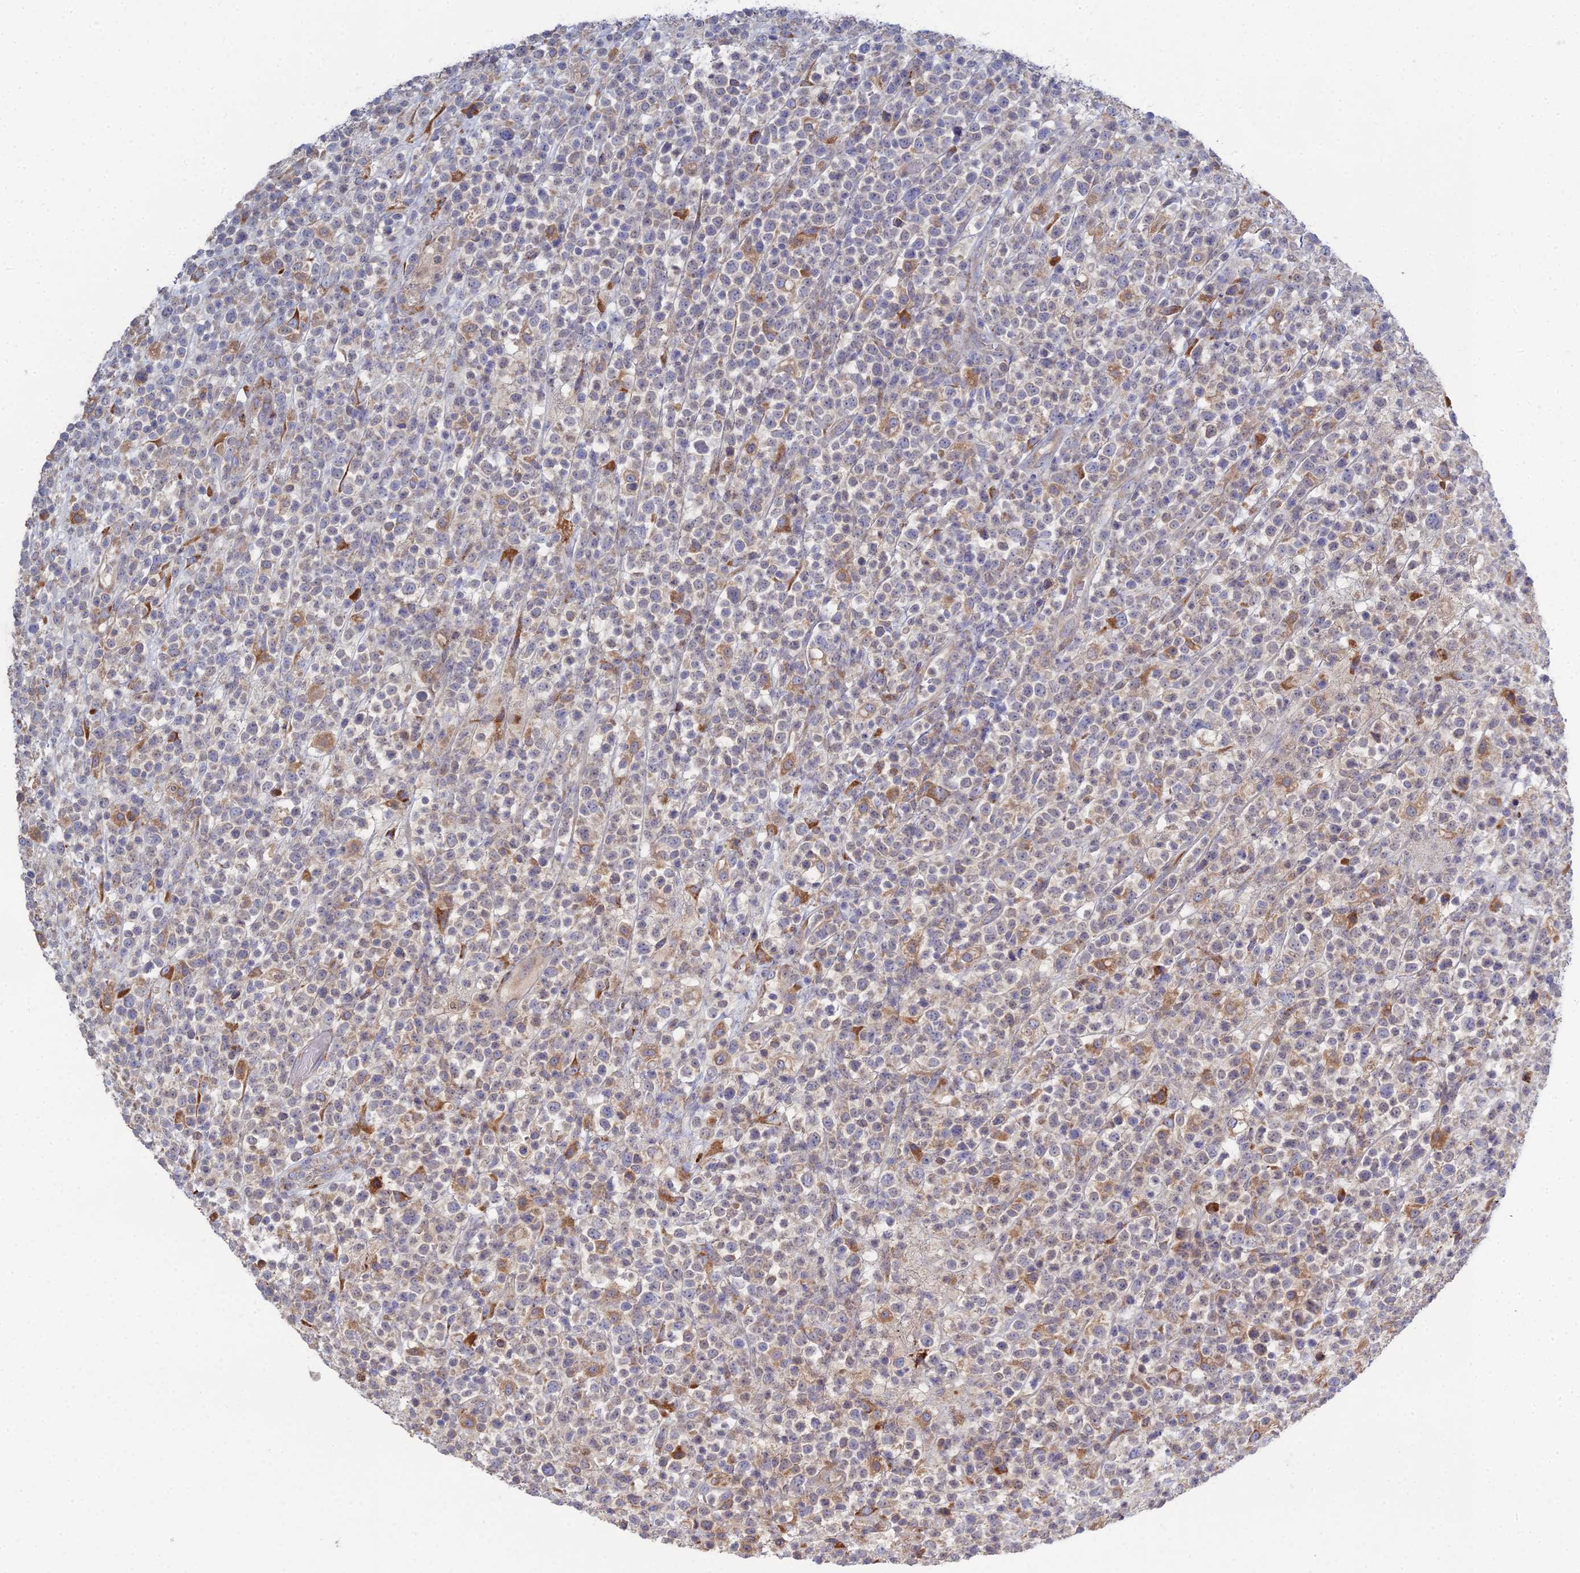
{"staining": {"intensity": "moderate", "quantity": "<25%", "location": "cytoplasmic/membranous"}, "tissue": "lymphoma", "cell_type": "Tumor cells", "image_type": "cancer", "snomed": [{"axis": "morphology", "description": "Malignant lymphoma, non-Hodgkin's type, High grade"}, {"axis": "topography", "description": "Colon"}], "caption": "High-grade malignant lymphoma, non-Hodgkin's type stained with DAB immunohistochemistry (IHC) exhibits low levels of moderate cytoplasmic/membranous staining in about <25% of tumor cells.", "gene": "TRAPPC6A", "patient": {"sex": "female", "age": 53}}